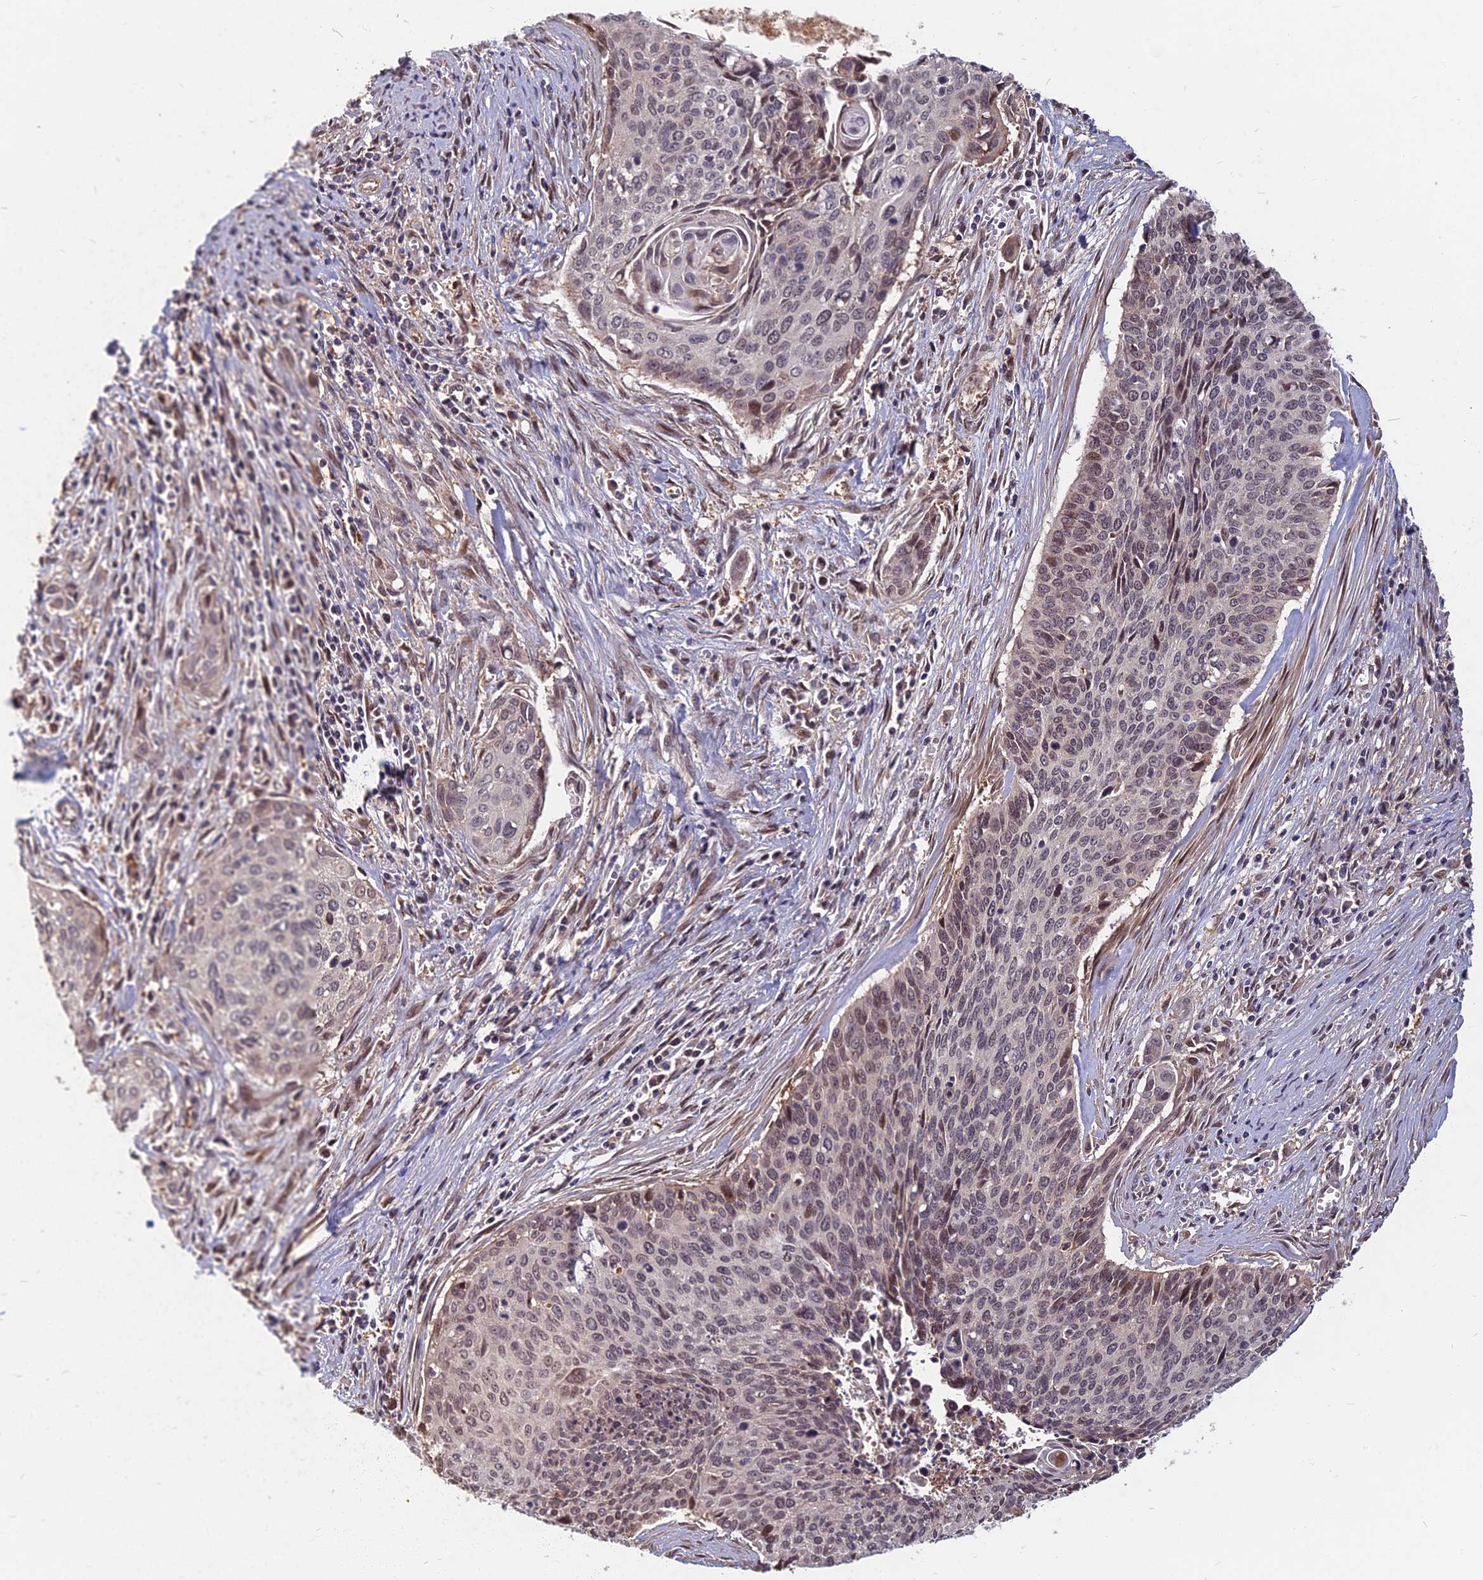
{"staining": {"intensity": "weak", "quantity": "25%-75%", "location": "nuclear"}, "tissue": "cervical cancer", "cell_type": "Tumor cells", "image_type": "cancer", "snomed": [{"axis": "morphology", "description": "Squamous cell carcinoma, NOS"}, {"axis": "topography", "description": "Cervix"}], "caption": "Cervical cancer (squamous cell carcinoma) was stained to show a protein in brown. There is low levels of weak nuclear staining in about 25%-75% of tumor cells.", "gene": "SPG11", "patient": {"sex": "female", "age": 55}}